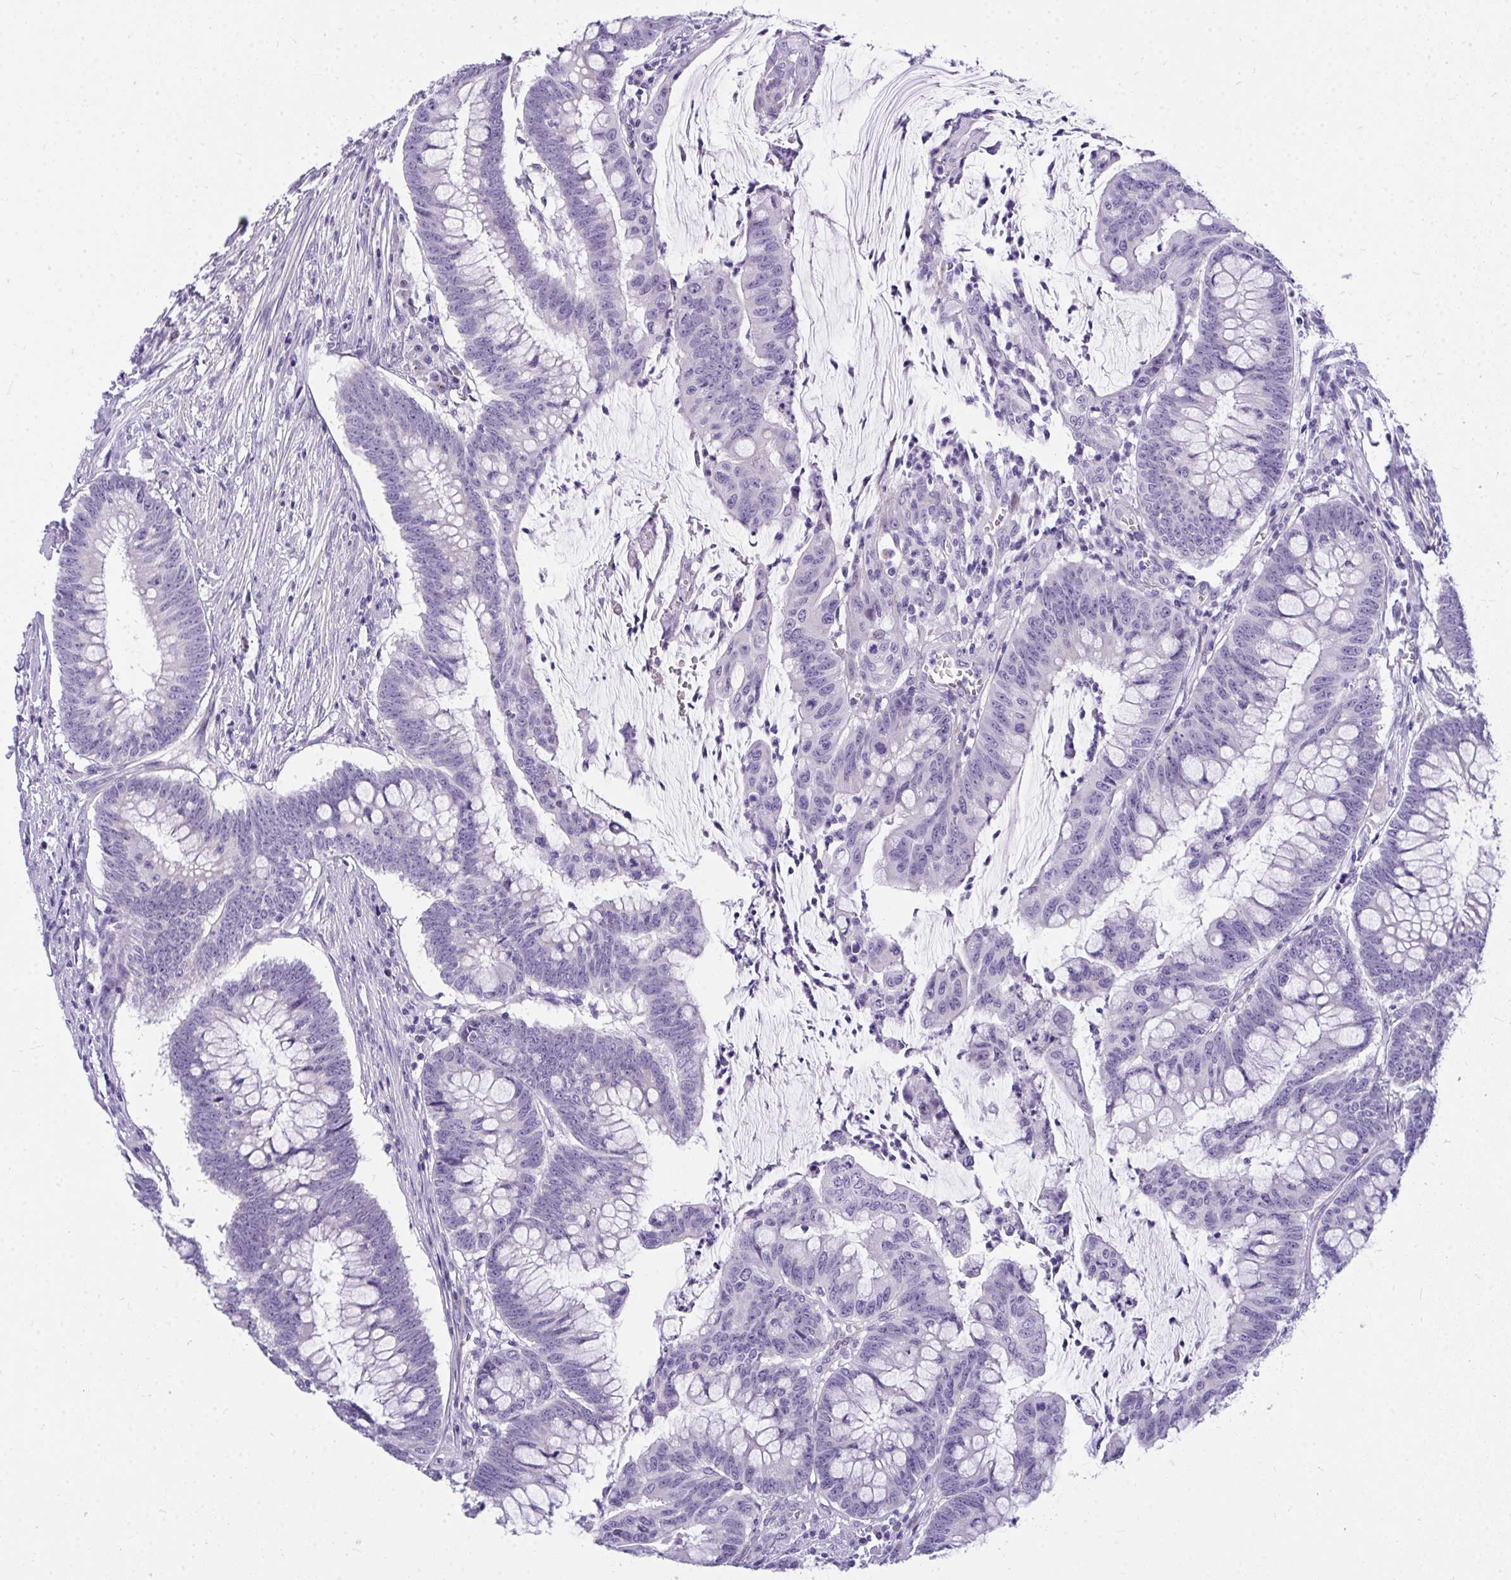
{"staining": {"intensity": "negative", "quantity": "none", "location": "none"}, "tissue": "colorectal cancer", "cell_type": "Tumor cells", "image_type": "cancer", "snomed": [{"axis": "morphology", "description": "Adenocarcinoma, NOS"}, {"axis": "topography", "description": "Colon"}], "caption": "A micrograph of human colorectal cancer is negative for staining in tumor cells.", "gene": "TSBP1", "patient": {"sex": "male", "age": 62}}